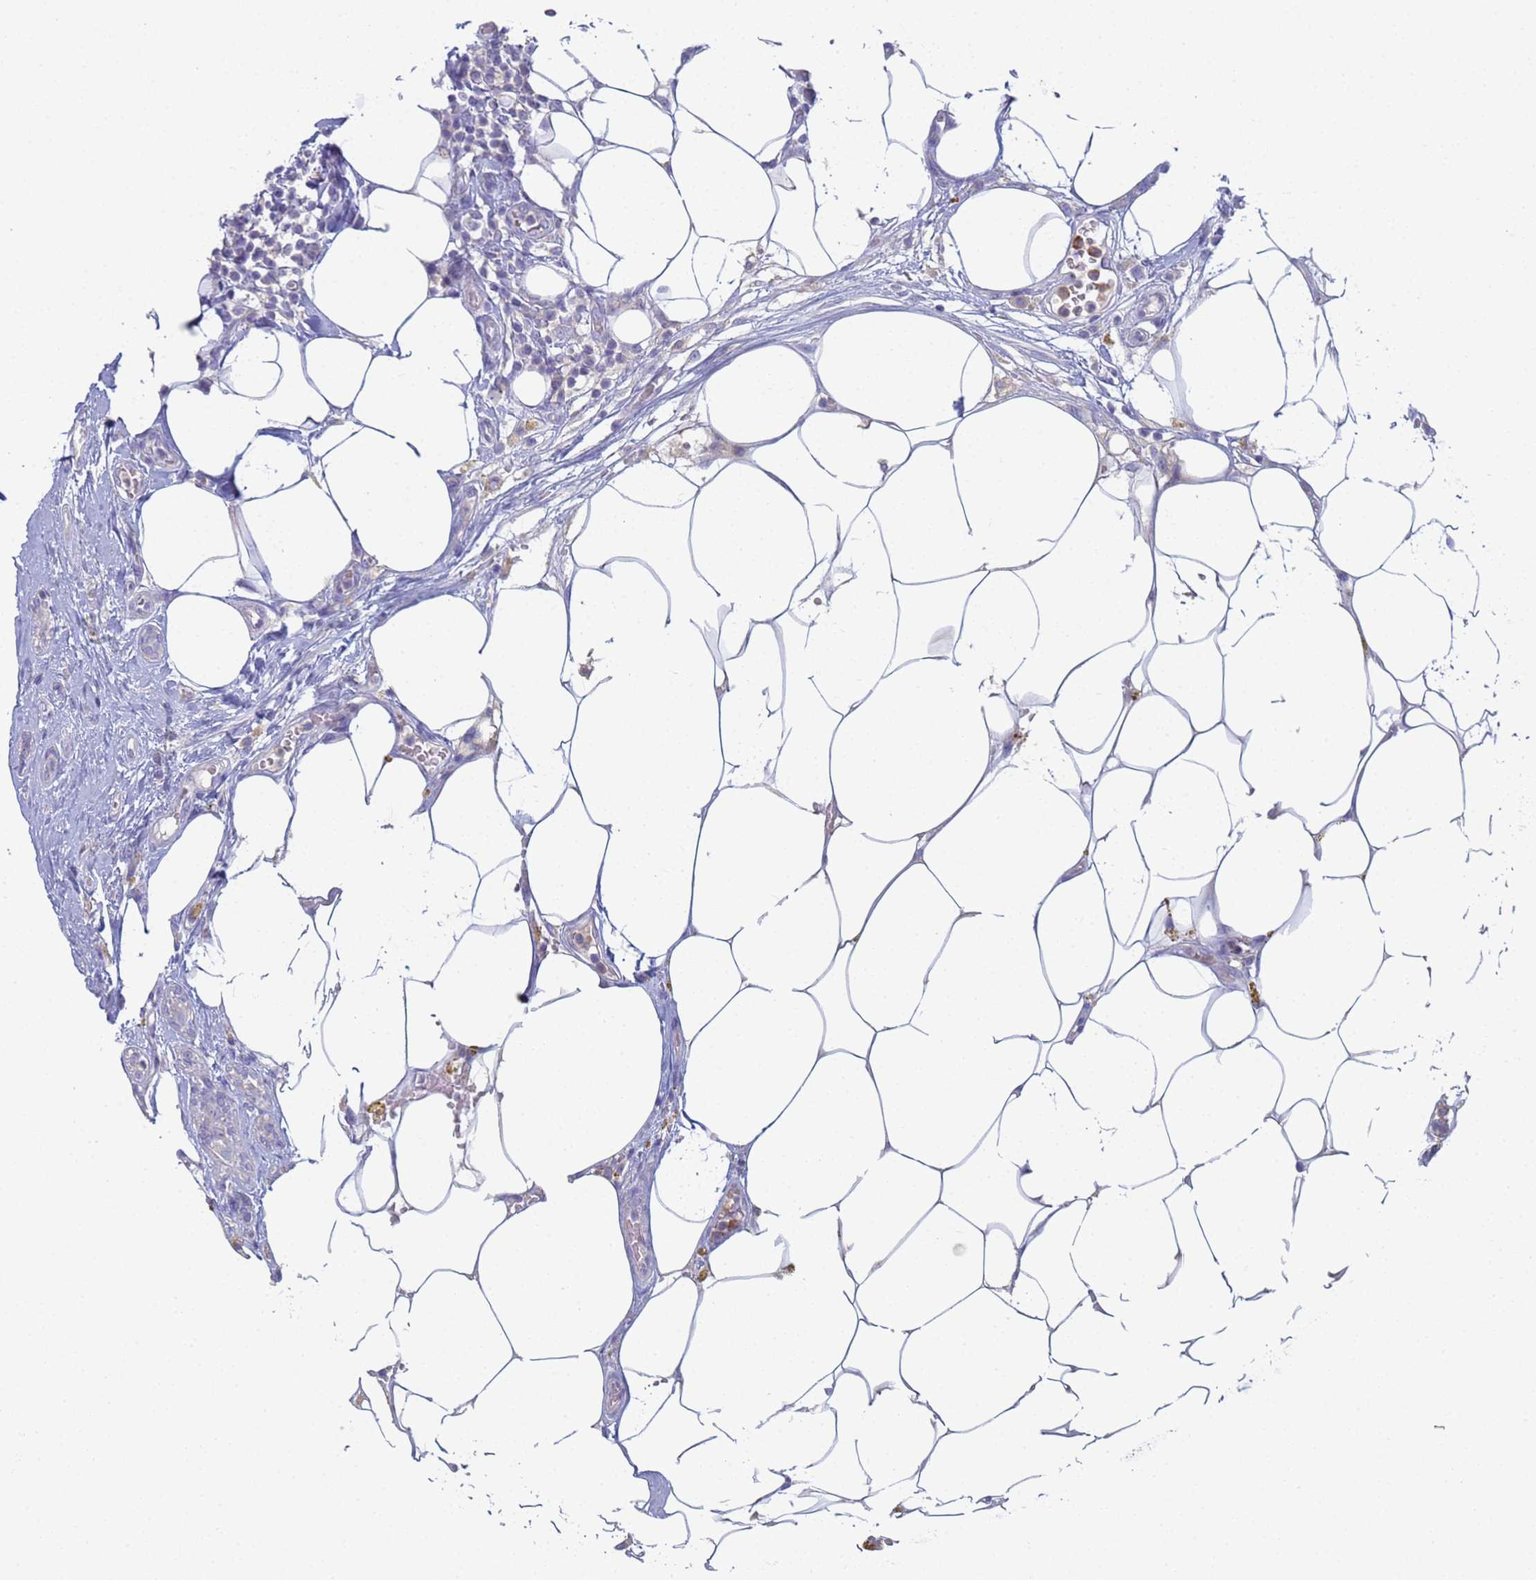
{"staining": {"intensity": "negative", "quantity": "none", "location": "none"}, "tissue": "breast cancer", "cell_type": "Tumor cells", "image_type": "cancer", "snomed": [{"axis": "morphology", "description": "Lobular carcinoma"}, {"axis": "topography", "description": "Breast"}], "caption": "There is no significant positivity in tumor cells of breast cancer (lobular carcinoma). (Brightfield microscopy of DAB (3,3'-diaminobenzidine) IHC at high magnification).", "gene": "CR1", "patient": {"sex": "female", "age": 58}}